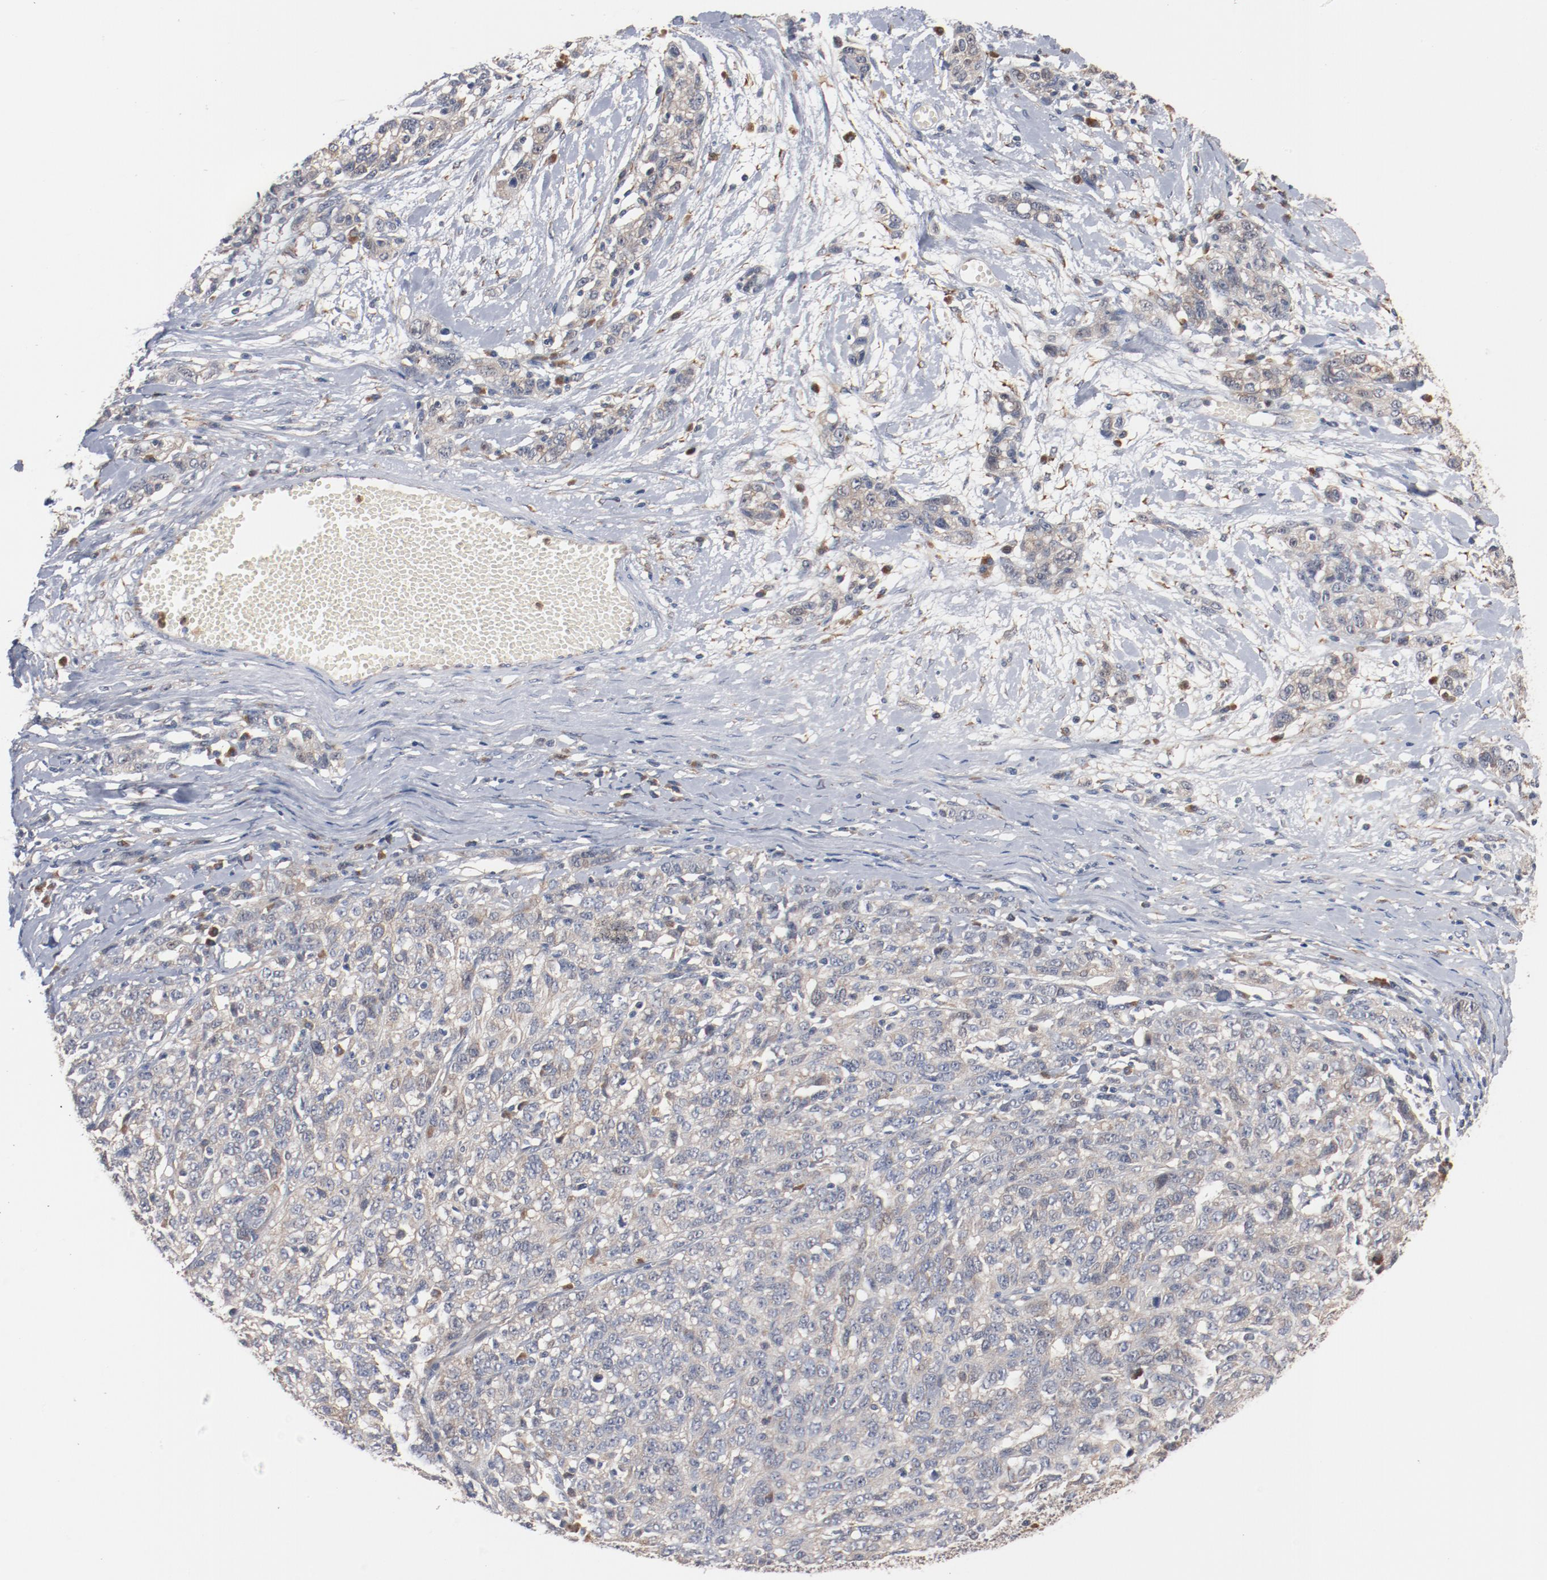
{"staining": {"intensity": "weak", "quantity": "25%-75%", "location": "cytoplasmic/membranous"}, "tissue": "ovarian cancer", "cell_type": "Tumor cells", "image_type": "cancer", "snomed": [{"axis": "morphology", "description": "Cystadenocarcinoma, serous, NOS"}, {"axis": "topography", "description": "Ovary"}], "caption": "Approximately 25%-75% of tumor cells in ovarian cancer (serous cystadenocarcinoma) demonstrate weak cytoplasmic/membranous protein positivity as visualized by brown immunohistochemical staining.", "gene": "RNASE11", "patient": {"sex": "female", "age": 71}}